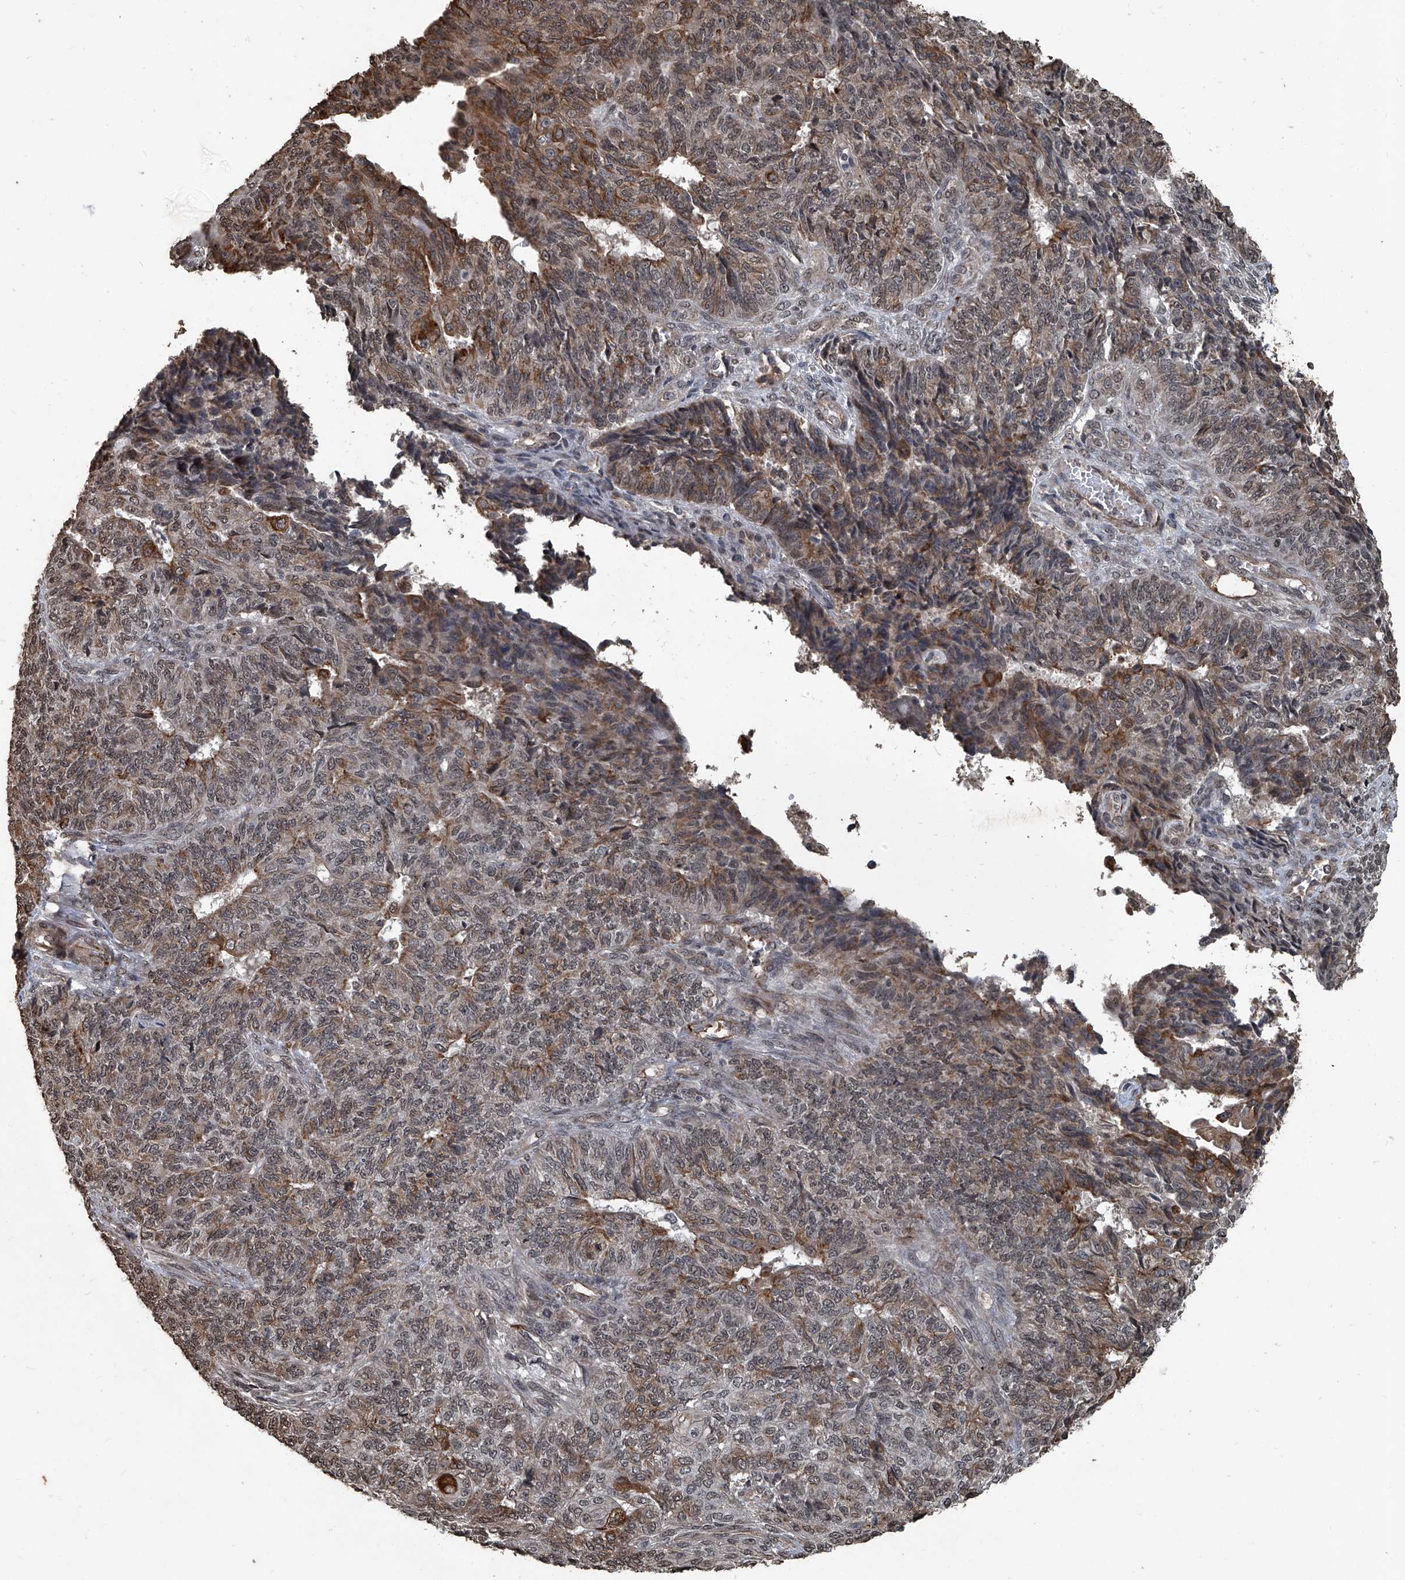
{"staining": {"intensity": "moderate", "quantity": "25%-75%", "location": "cytoplasmic/membranous"}, "tissue": "endometrial cancer", "cell_type": "Tumor cells", "image_type": "cancer", "snomed": [{"axis": "morphology", "description": "Adenocarcinoma, NOS"}, {"axis": "topography", "description": "Endometrium"}], "caption": "This micrograph shows IHC staining of human endometrial adenocarcinoma, with medium moderate cytoplasmic/membranous expression in approximately 25%-75% of tumor cells.", "gene": "GPR132", "patient": {"sex": "female", "age": 32}}